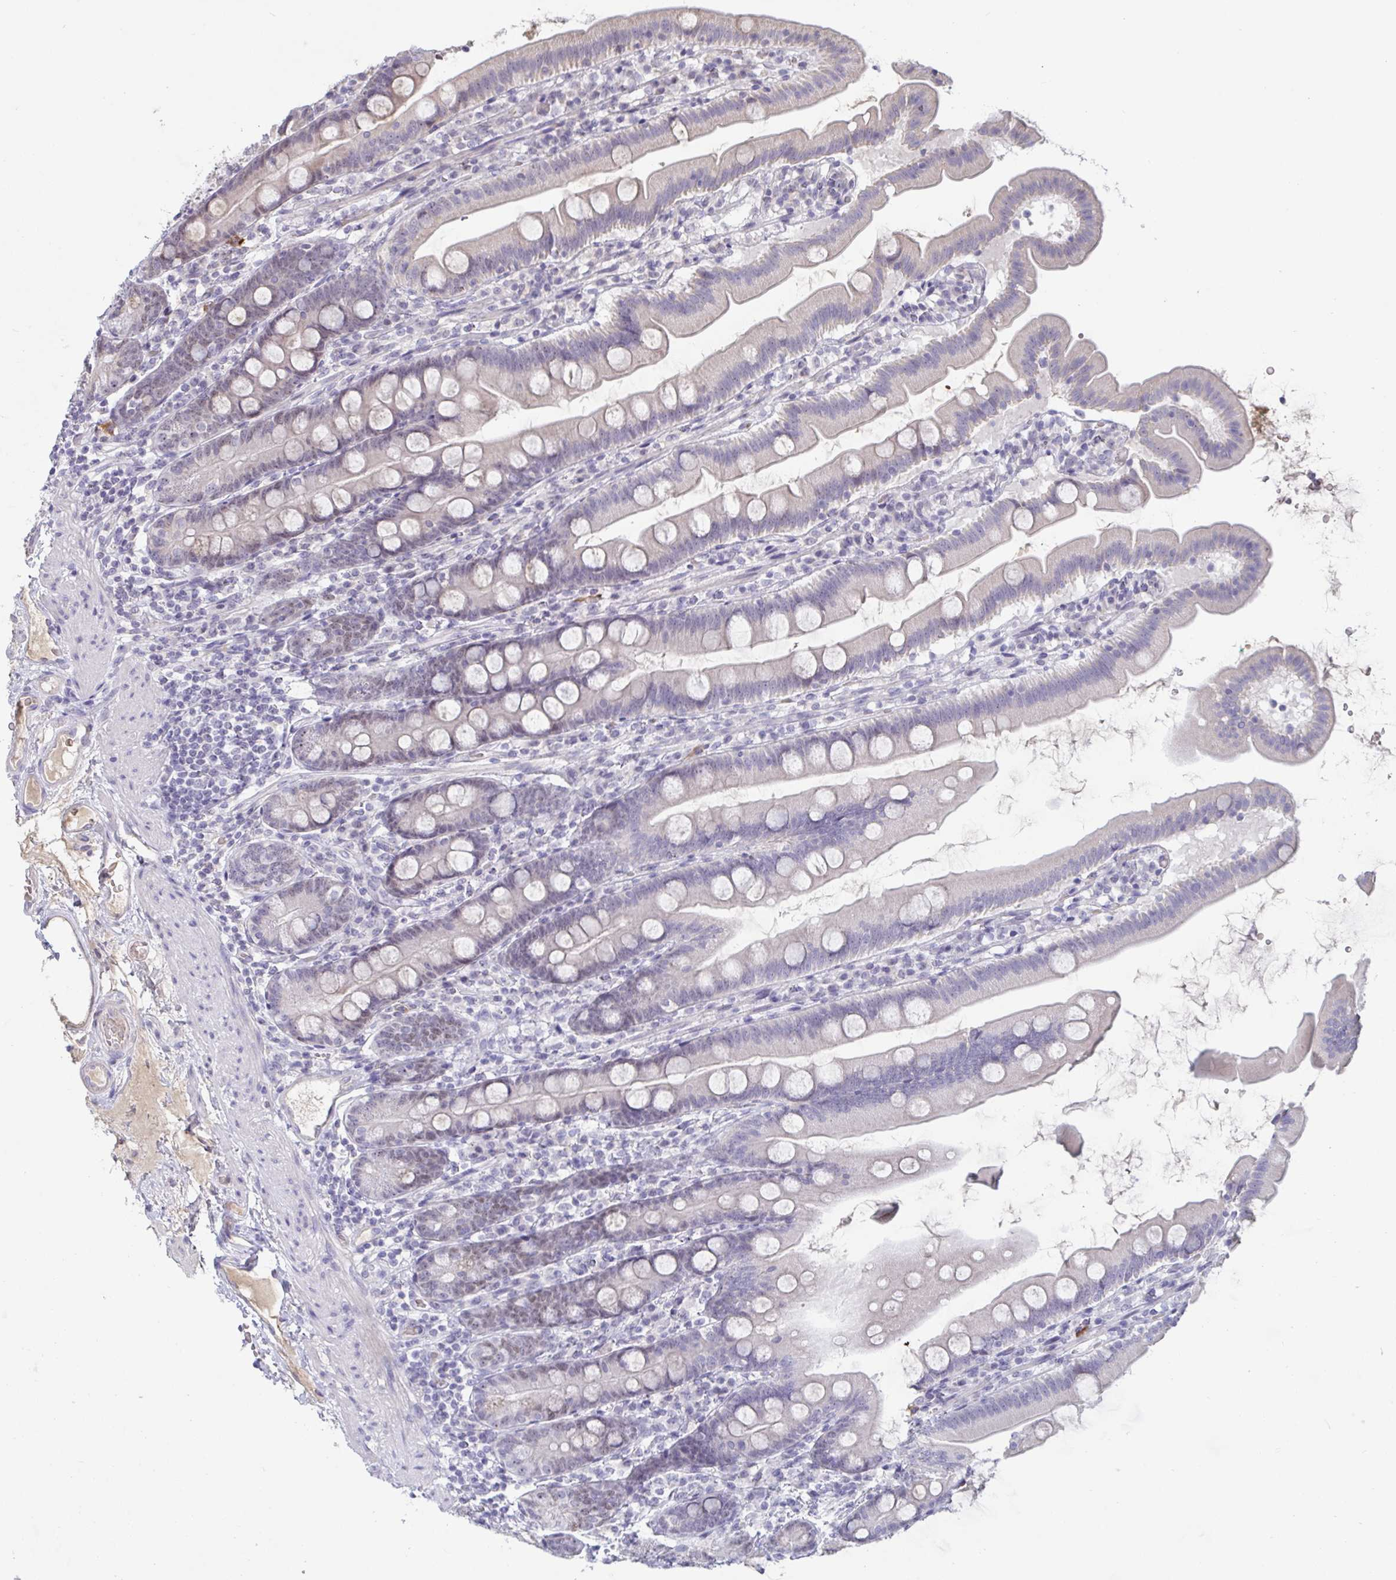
{"staining": {"intensity": "weak", "quantity": "<25%", "location": "nuclear"}, "tissue": "duodenum", "cell_type": "Glandular cells", "image_type": "normal", "snomed": [{"axis": "morphology", "description": "Normal tissue, NOS"}, {"axis": "topography", "description": "Duodenum"}], "caption": "Human duodenum stained for a protein using immunohistochemistry (IHC) demonstrates no expression in glandular cells.", "gene": "MYC", "patient": {"sex": "female", "age": 67}}